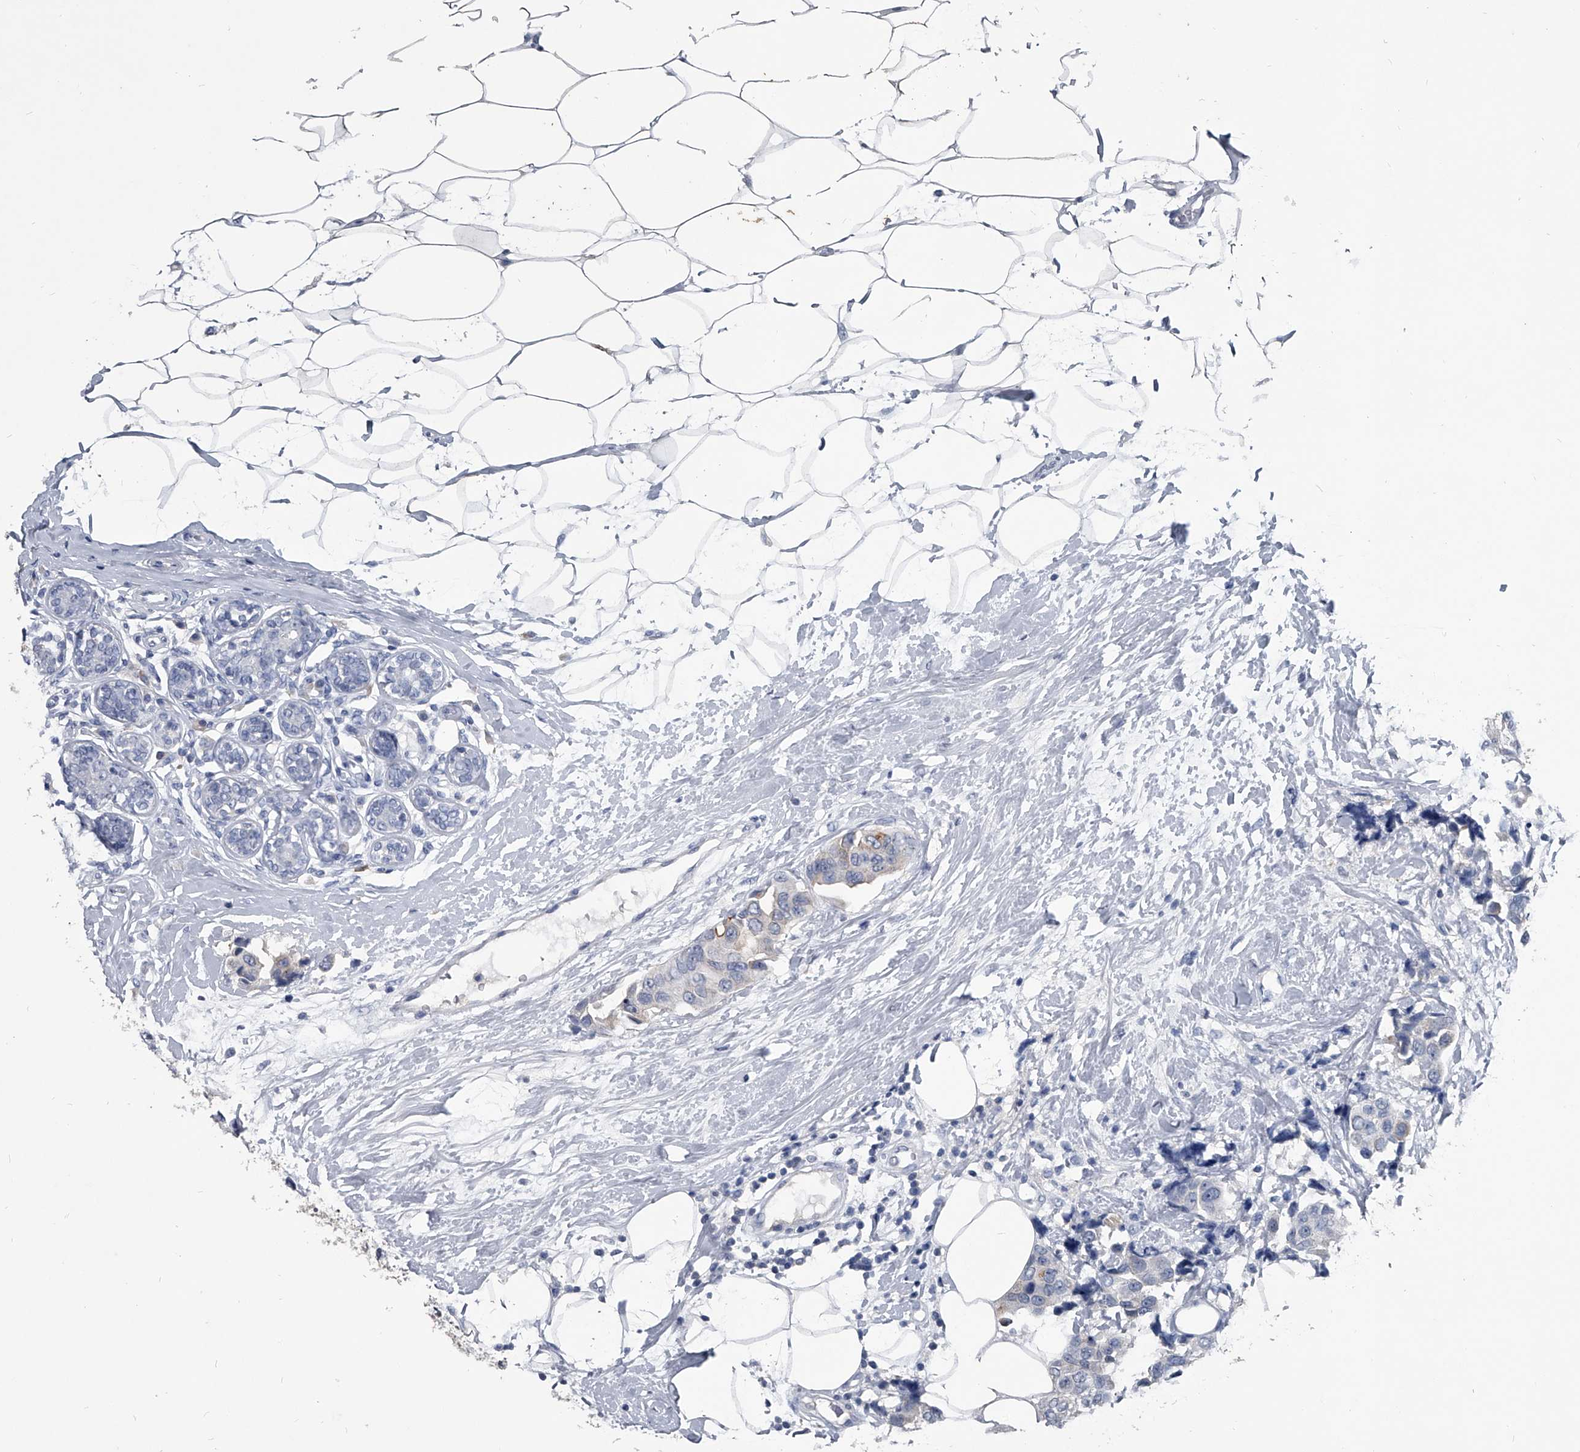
{"staining": {"intensity": "weak", "quantity": "<25%", "location": "cytoplasmic/membranous"}, "tissue": "breast cancer", "cell_type": "Tumor cells", "image_type": "cancer", "snomed": [{"axis": "morphology", "description": "Normal tissue, NOS"}, {"axis": "morphology", "description": "Duct carcinoma"}, {"axis": "topography", "description": "Breast"}], "caption": "IHC of breast cancer (intraductal carcinoma) exhibits no staining in tumor cells.", "gene": "BCAS1", "patient": {"sex": "female", "age": 39}}